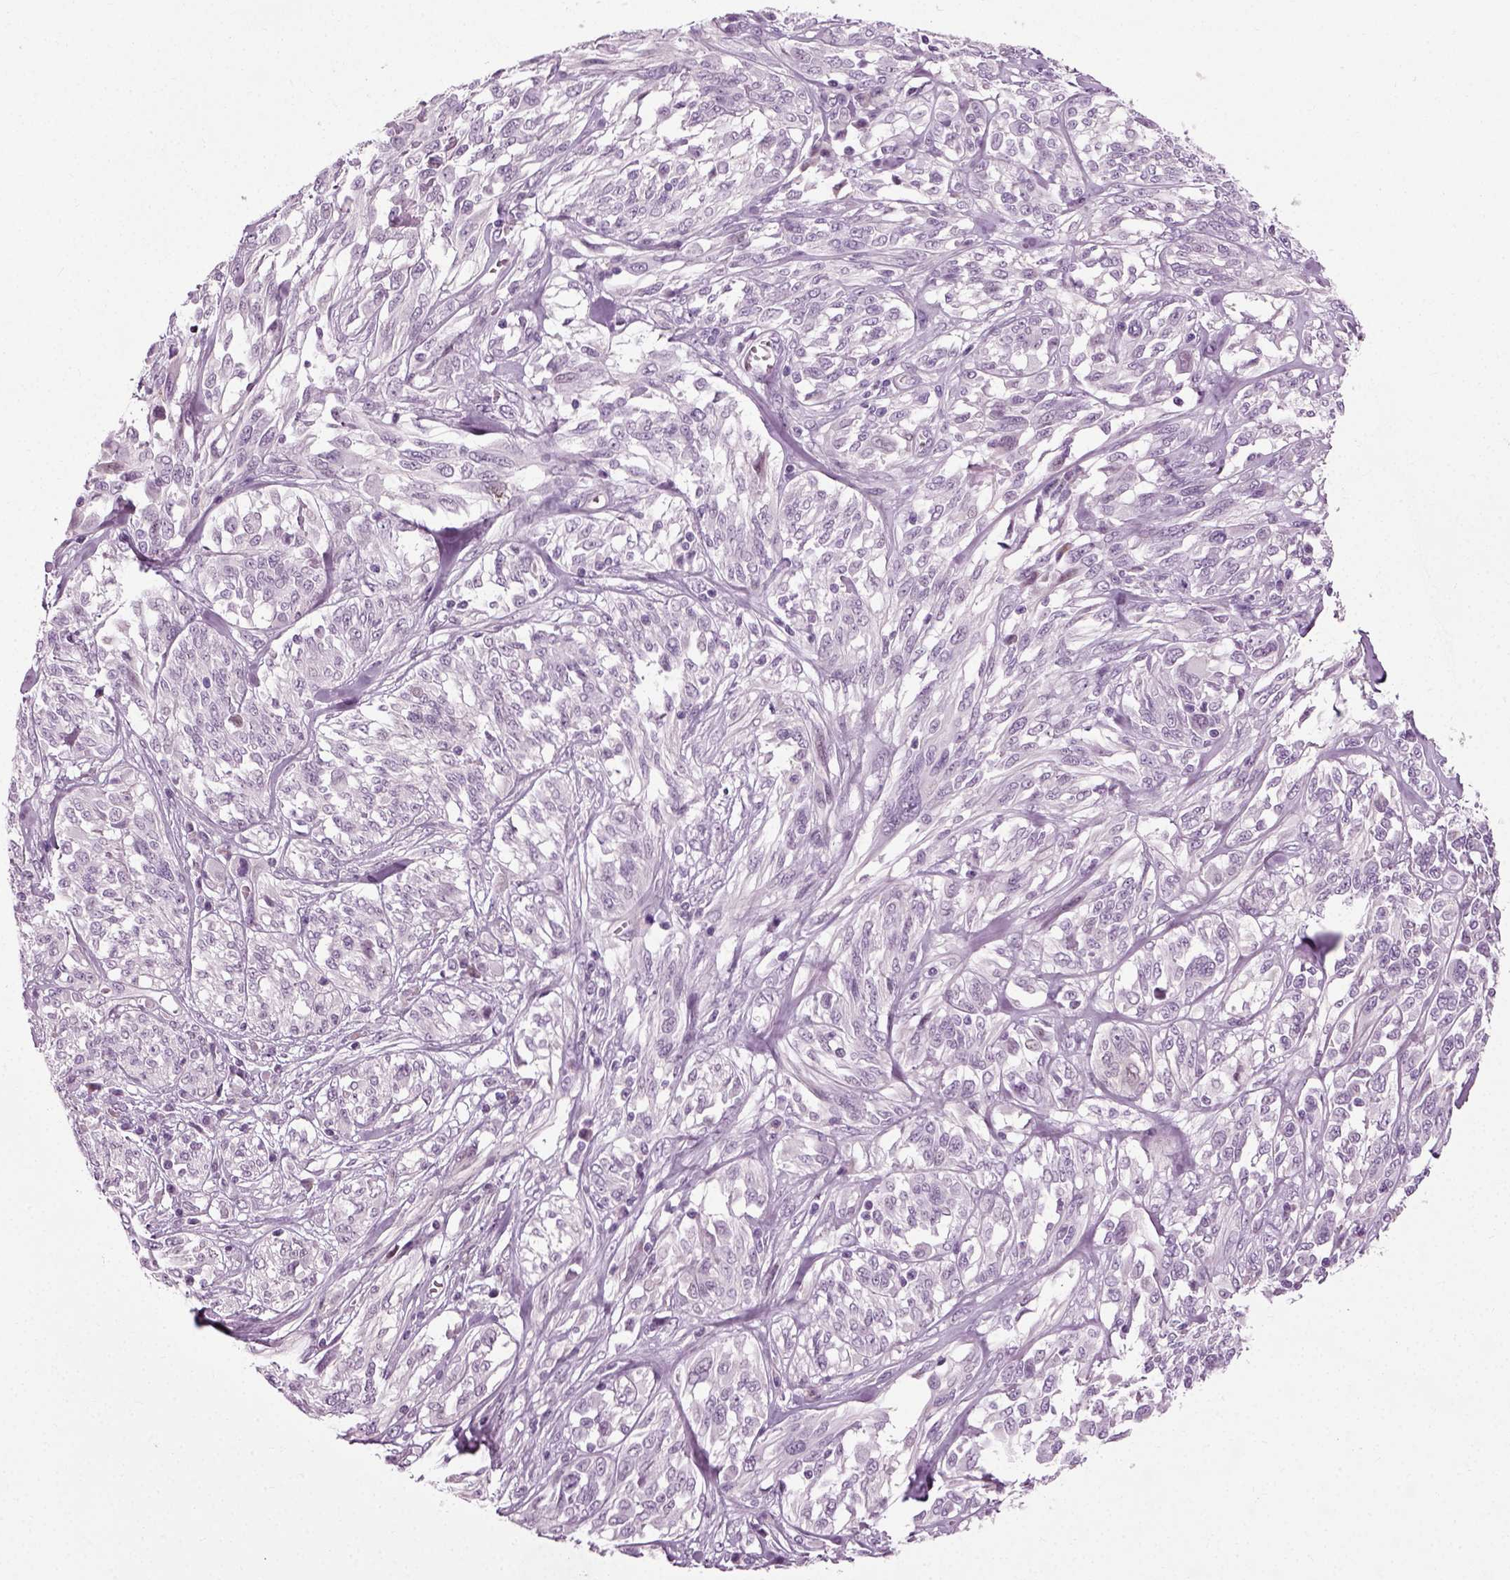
{"staining": {"intensity": "negative", "quantity": "none", "location": "none"}, "tissue": "melanoma", "cell_type": "Tumor cells", "image_type": "cancer", "snomed": [{"axis": "morphology", "description": "Malignant melanoma, NOS"}, {"axis": "topography", "description": "Skin"}], "caption": "Tumor cells show no significant positivity in melanoma. The staining is performed using DAB brown chromogen with nuclei counter-stained in using hematoxylin.", "gene": "SCG5", "patient": {"sex": "female", "age": 91}}